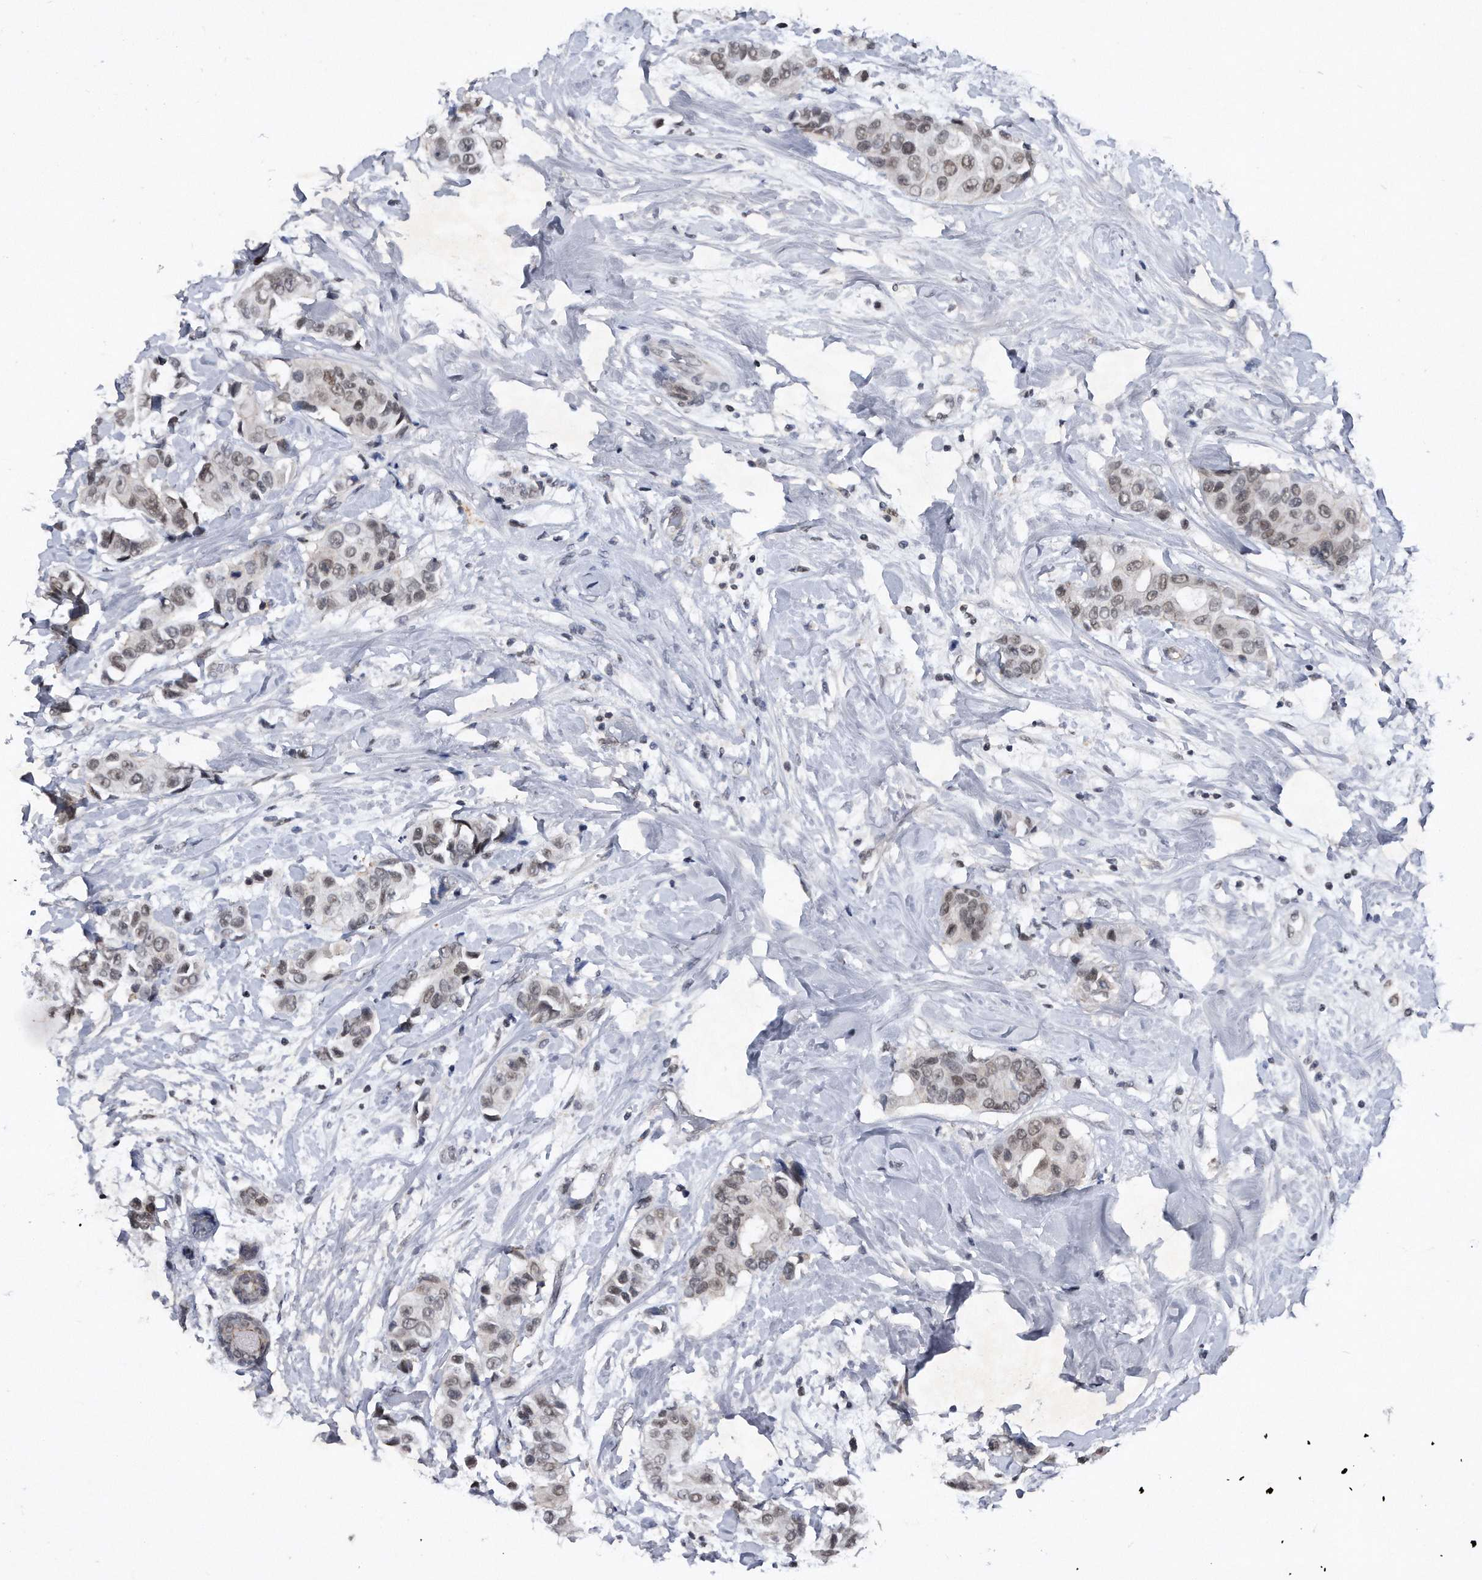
{"staining": {"intensity": "weak", "quantity": ">75%", "location": "nuclear"}, "tissue": "breast cancer", "cell_type": "Tumor cells", "image_type": "cancer", "snomed": [{"axis": "morphology", "description": "Normal tissue, NOS"}, {"axis": "morphology", "description": "Duct carcinoma"}, {"axis": "topography", "description": "Breast"}], "caption": "Immunohistochemistry of human breast intraductal carcinoma reveals low levels of weak nuclear positivity in approximately >75% of tumor cells. (brown staining indicates protein expression, while blue staining denotes nuclei).", "gene": "VIRMA", "patient": {"sex": "female", "age": 39}}